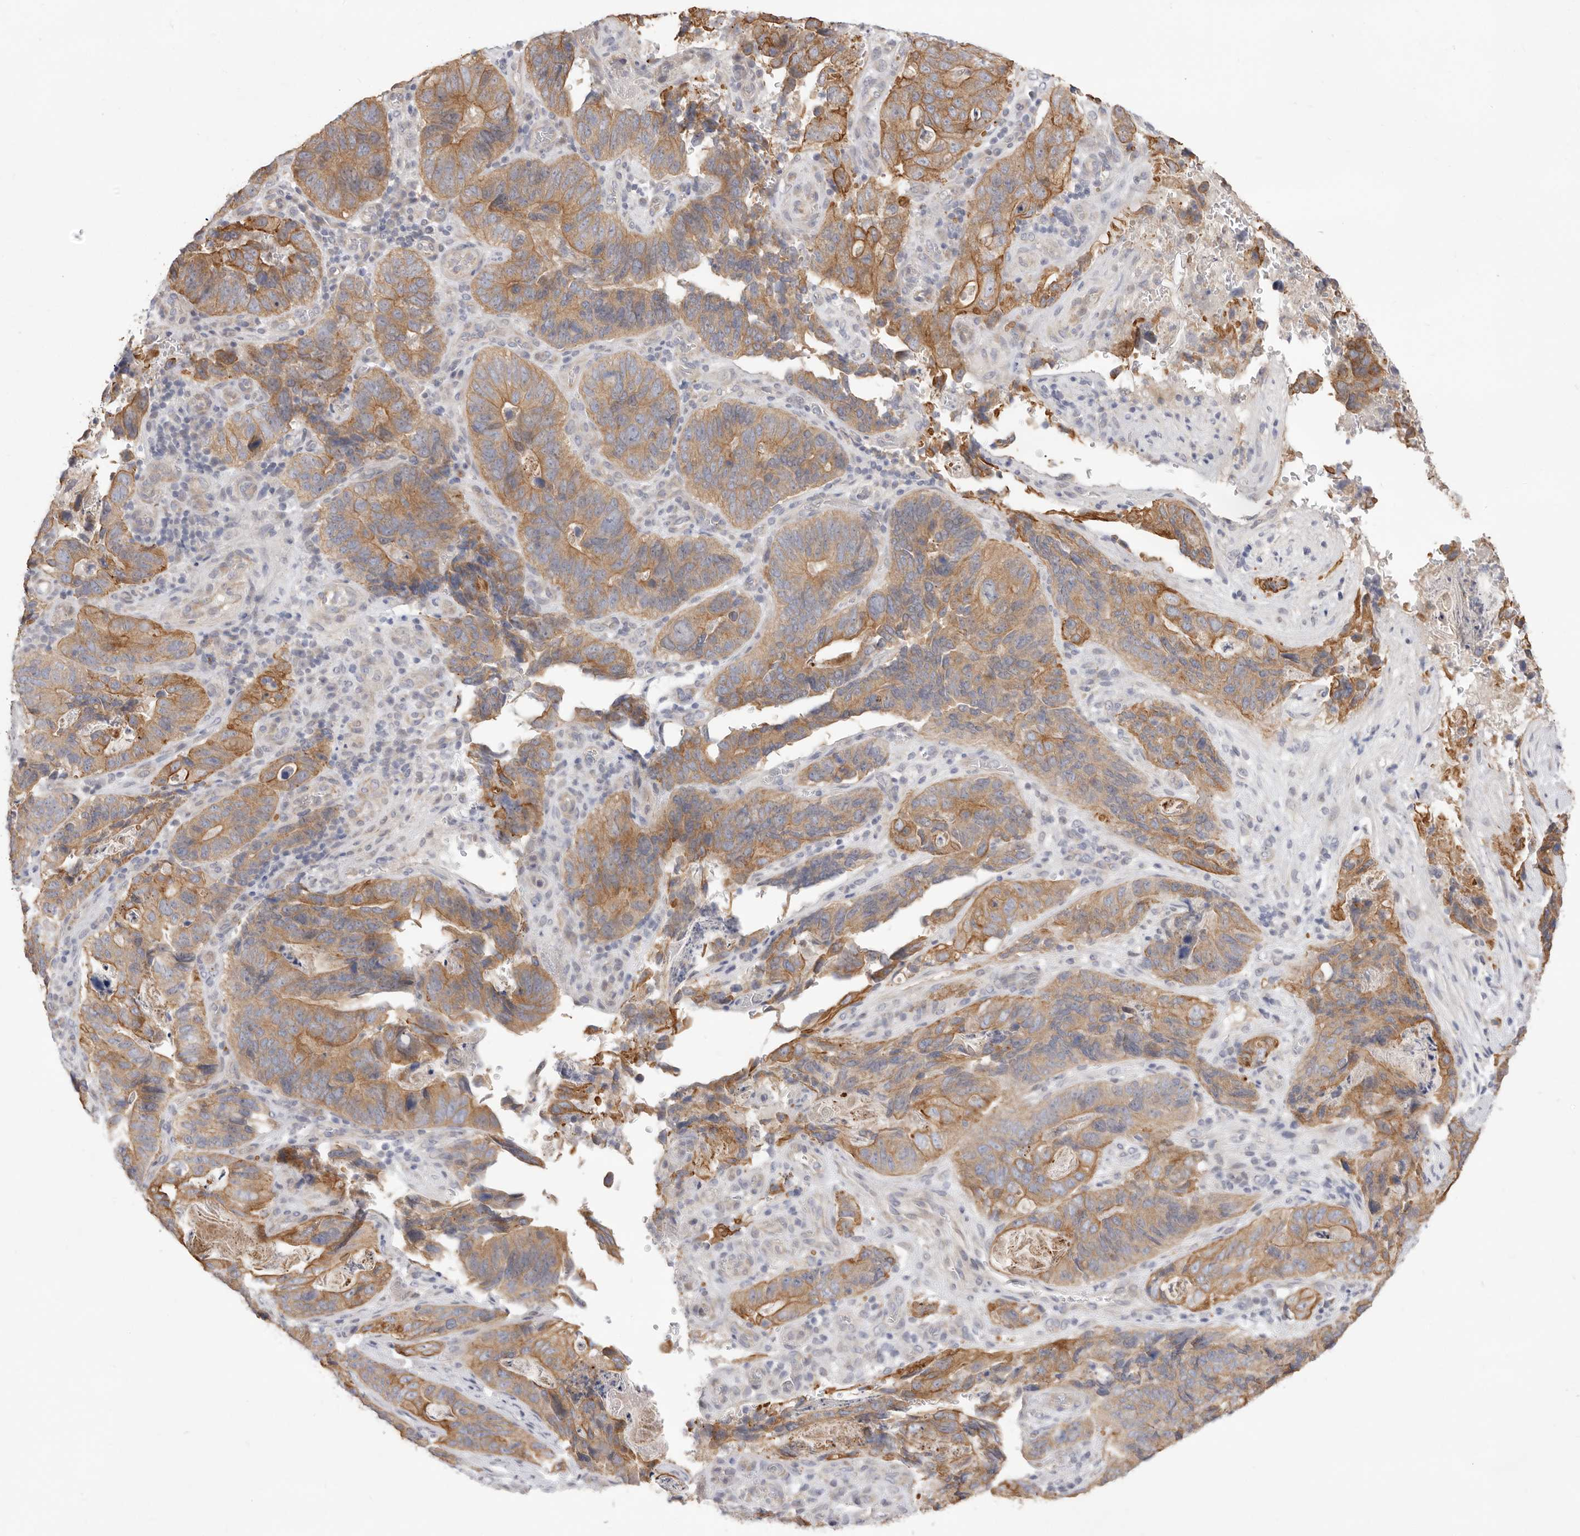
{"staining": {"intensity": "moderate", "quantity": ">75%", "location": "cytoplasmic/membranous"}, "tissue": "stomach cancer", "cell_type": "Tumor cells", "image_type": "cancer", "snomed": [{"axis": "morphology", "description": "Normal tissue, NOS"}, {"axis": "morphology", "description": "Adenocarcinoma, NOS"}, {"axis": "topography", "description": "Stomach"}], "caption": "About >75% of tumor cells in stomach cancer show moderate cytoplasmic/membranous protein positivity as visualized by brown immunohistochemical staining.", "gene": "USH1C", "patient": {"sex": "female", "age": 89}}